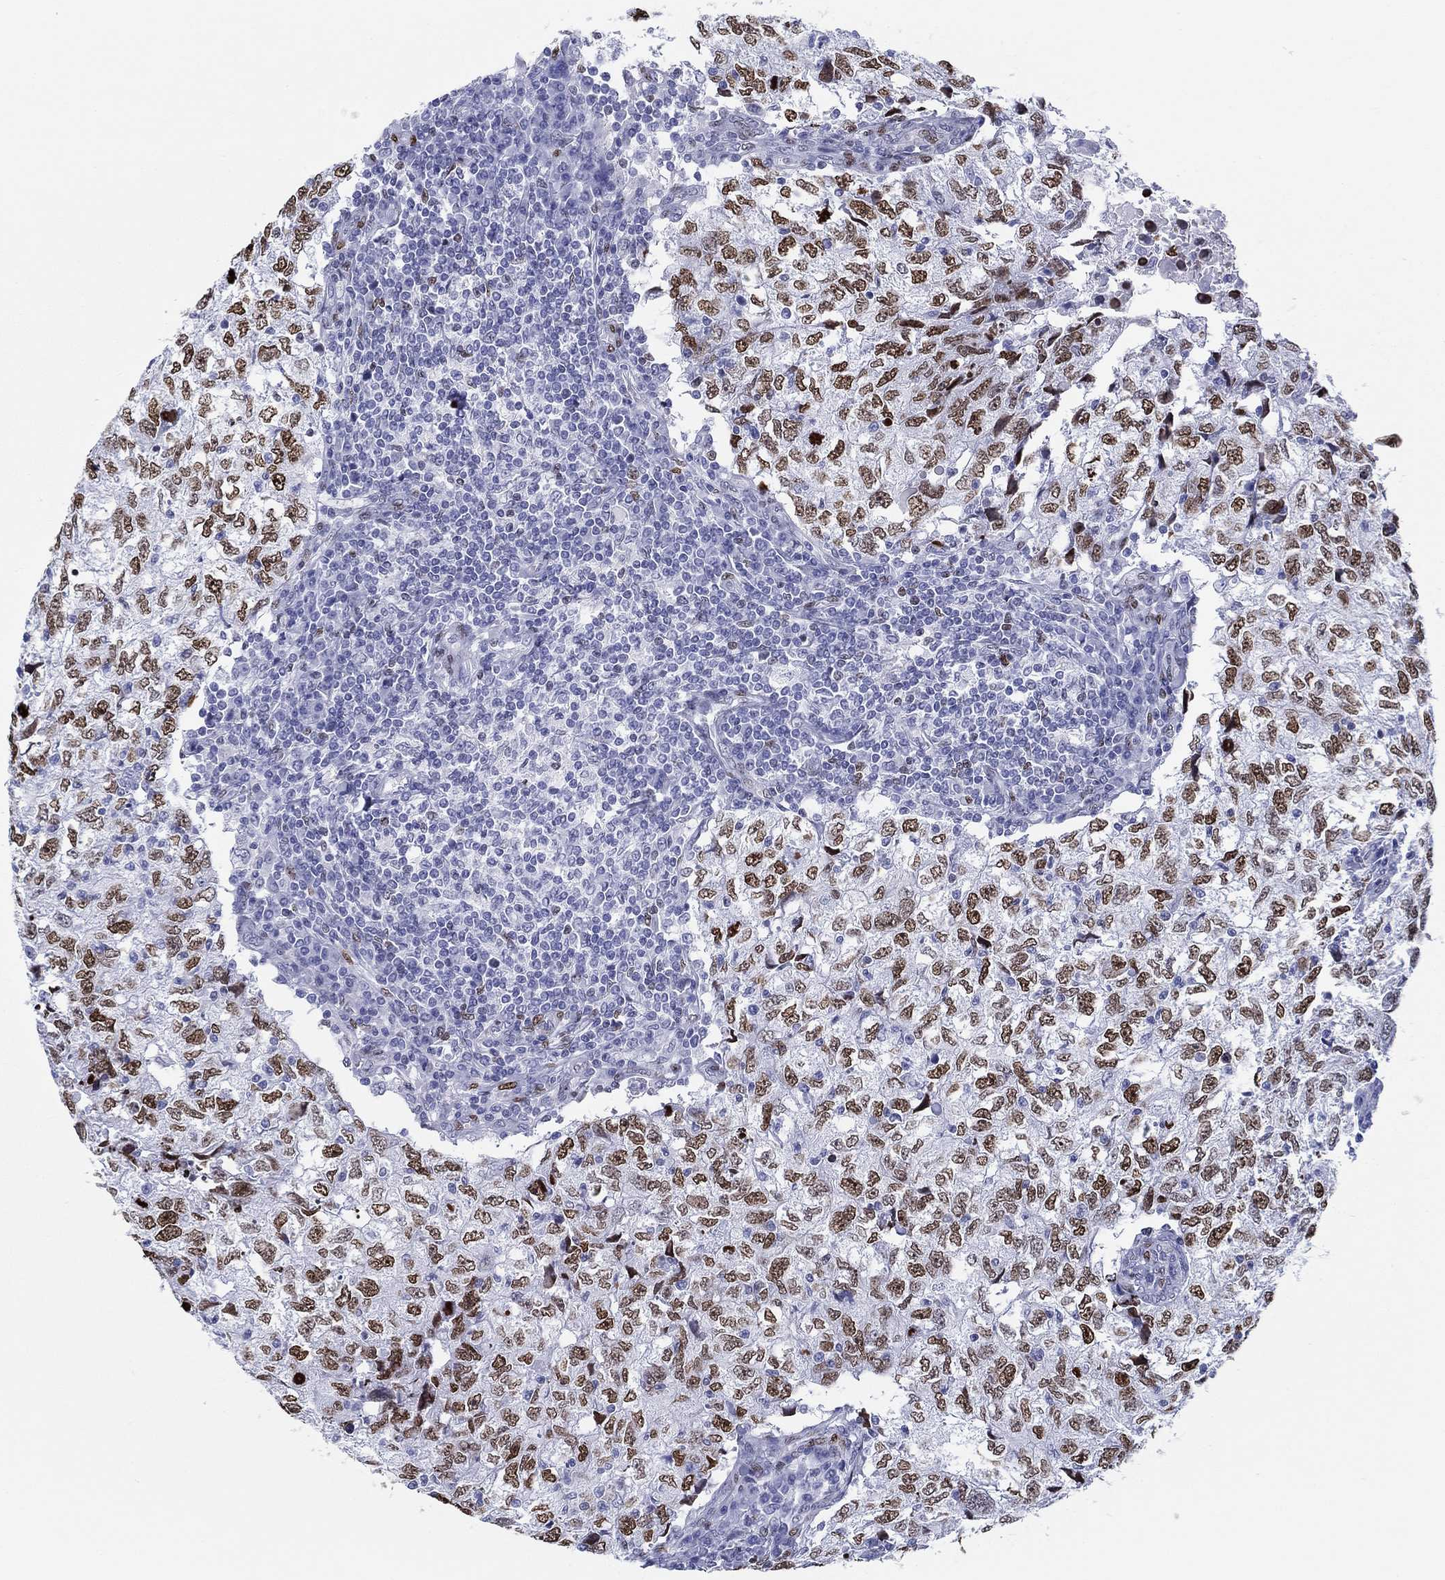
{"staining": {"intensity": "moderate", "quantity": ">75%", "location": "nuclear"}, "tissue": "breast cancer", "cell_type": "Tumor cells", "image_type": "cancer", "snomed": [{"axis": "morphology", "description": "Duct carcinoma"}, {"axis": "topography", "description": "Breast"}], "caption": "Immunohistochemistry (IHC) staining of breast cancer (infiltrating ductal carcinoma), which reveals medium levels of moderate nuclear expression in approximately >75% of tumor cells indicating moderate nuclear protein positivity. The staining was performed using DAB (brown) for protein detection and nuclei were counterstained in hematoxylin (blue).", "gene": "H1-1", "patient": {"sex": "female", "age": 30}}